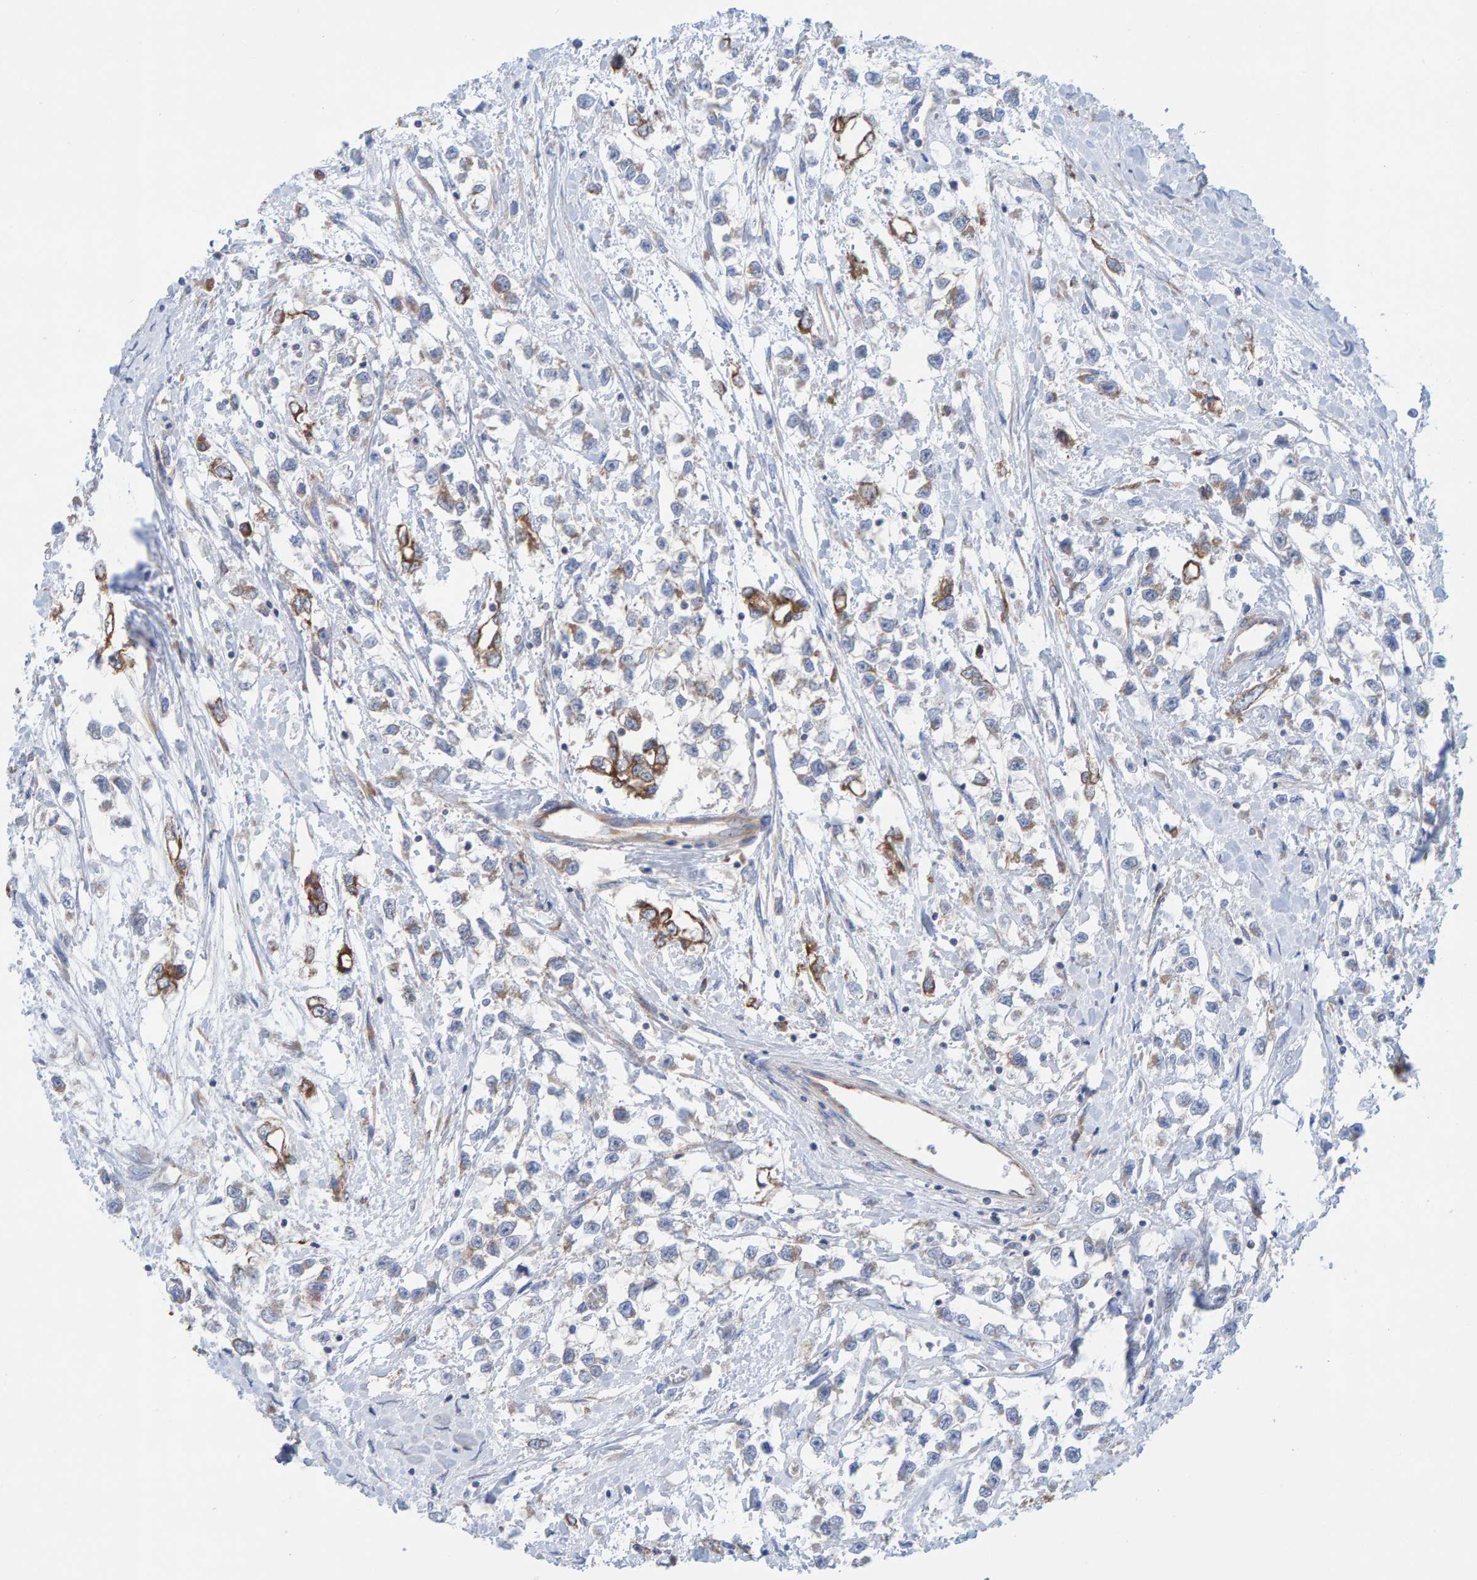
{"staining": {"intensity": "negative", "quantity": "none", "location": "none"}, "tissue": "testis cancer", "cell_type": "Tumor cells", "image_type": "cancer", "snomed": [{"axis": "morphology", "description": "Seminoma, NOS"}, {"axis": "morphology", "description": "Carcinoma, Embryonal, NOS"}, {"axis": "topography", "description": "Testis"}], "caption": "A photomicrograph of human testis cancer (embryonal carcinoma) is negative for staining in tumor cells.", "gene": "CDK5RAP3", "patient": {"sex": "male", "age": 51}}